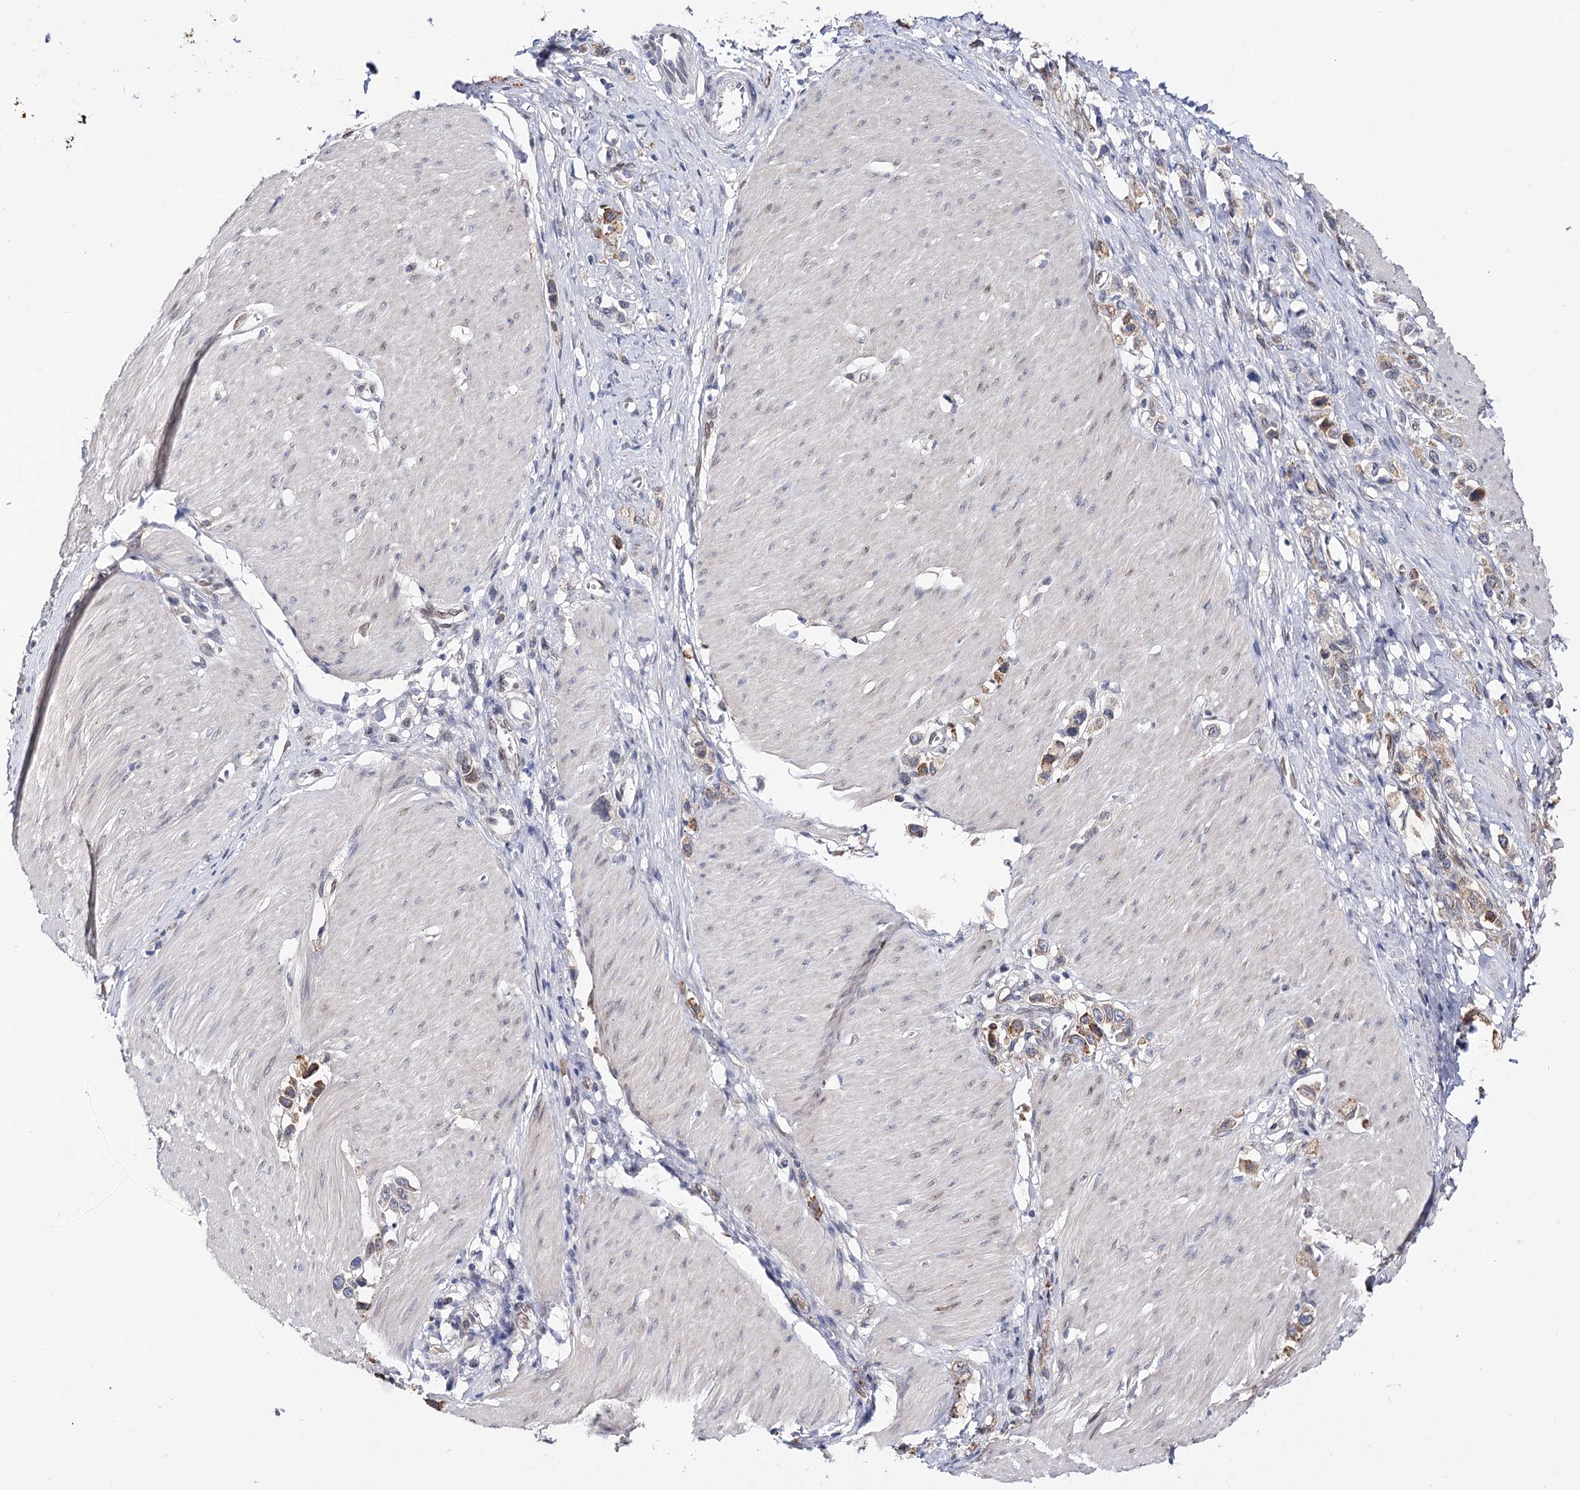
{"staining": {"intensity": "weak", "quantity": ">75%", "location": "cytoplasmic/membranous"}, "tissue": "stomach cancer", "cell_type": "Tumor cells", "image_type": "cancer", "snomed": [{"axis": "morphology", "description": "Normal tissue, NOS"}, {"axis": "morphology", "description": "Adenocarcinoma, NOS"}, {"axis": "topography", "description": "Stomach, upper"}, {"axis": "topography", "description": "Stomach"}], "caption": "An IHC micrograph of neoplastic tissue is shown. Protein staining in brown shows weak cytoplasmic/membranous positivity in stomach cancer within tumor cells.", "gene": "TMEM201", "patient": {"sex": "female", "age": 65}}